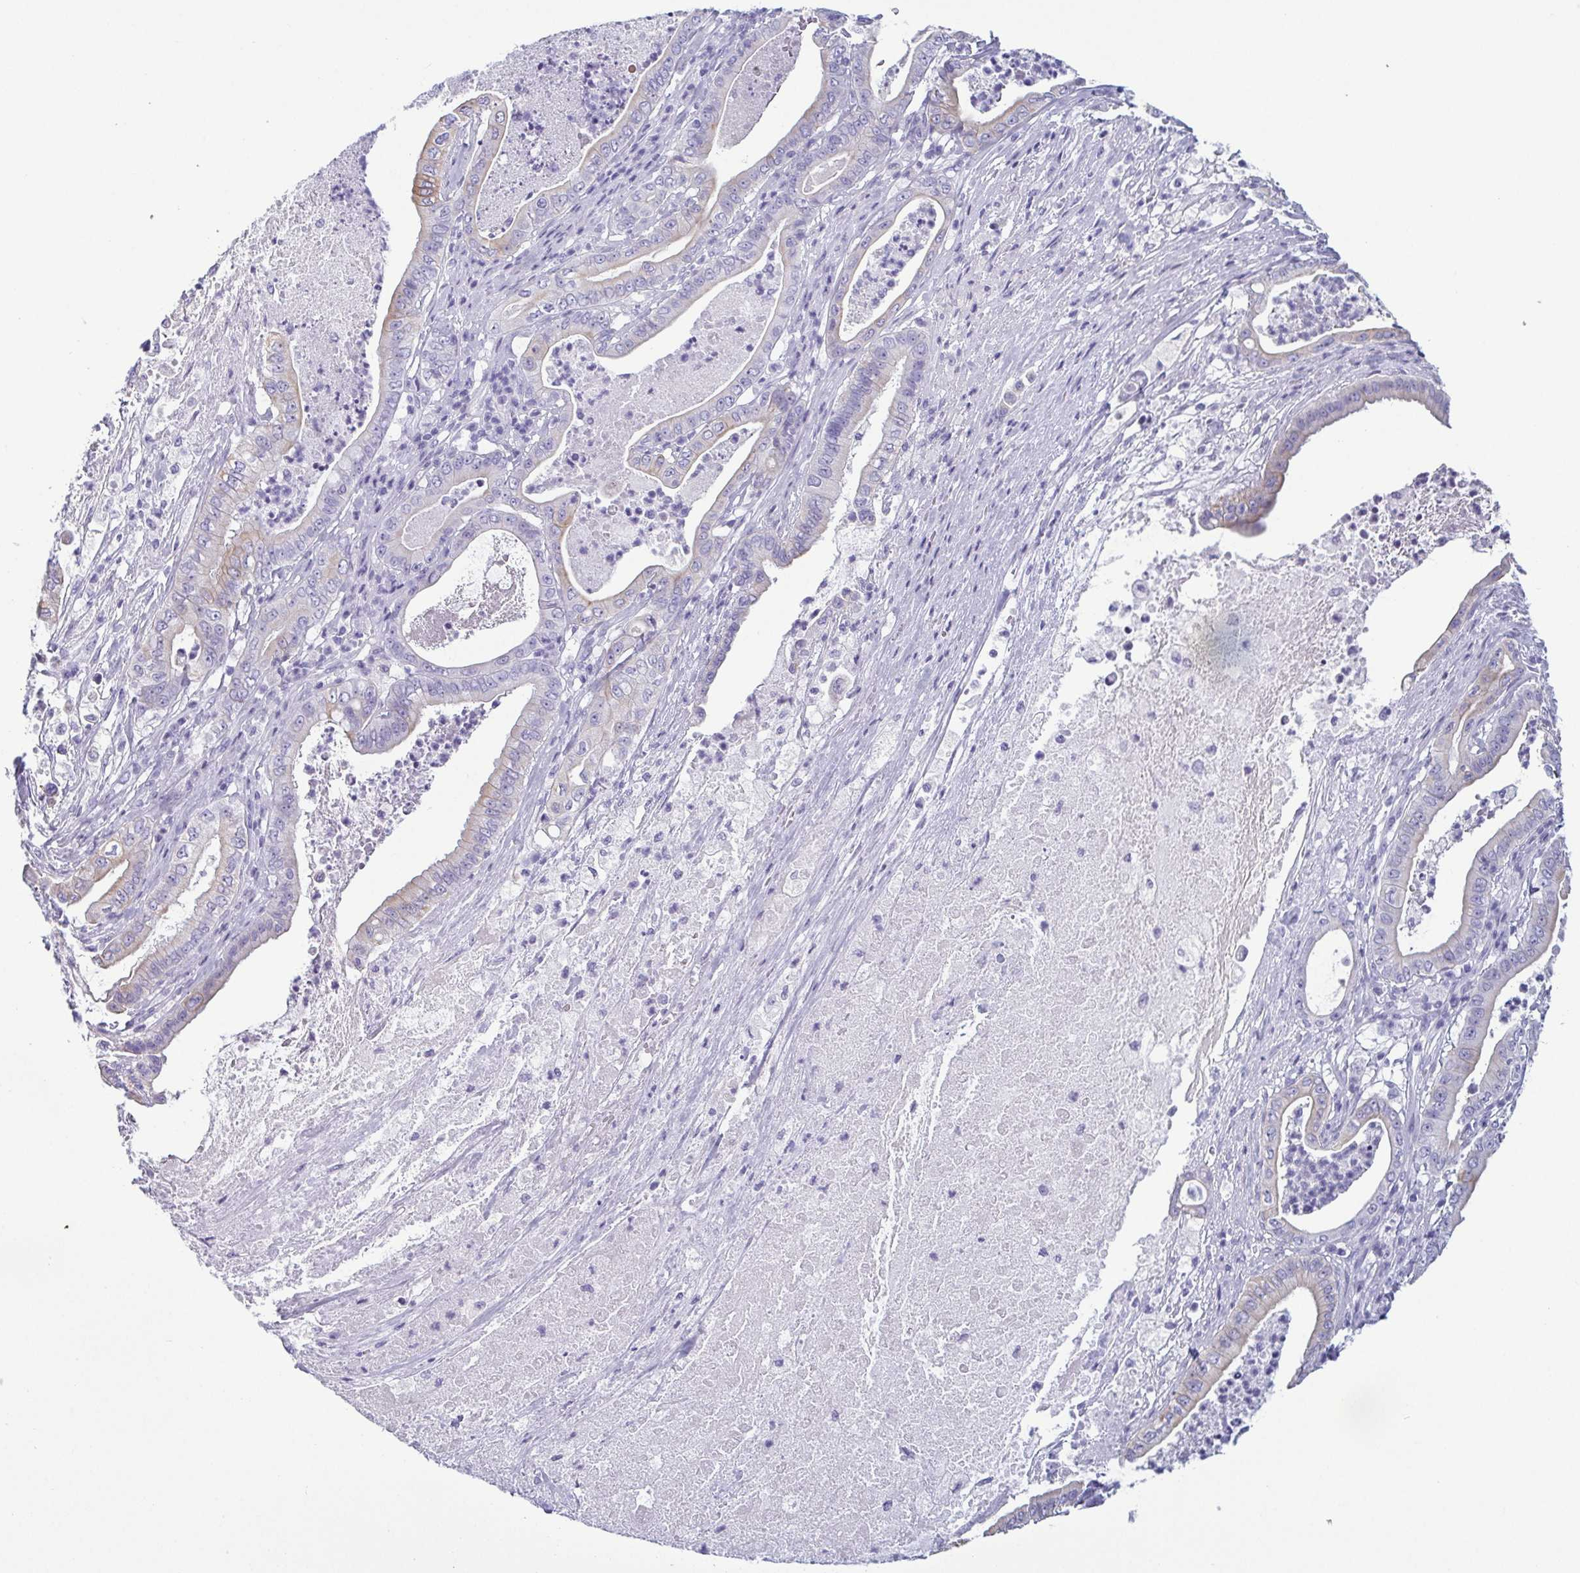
{"staining": {"intensity": "weak", "quantity": "<25%", "location": "cytoplasmic/membranous"}, "tissue": "pancreatic cancer", "cell_type": "Tumor cells", "image_type": "cancer", "snomed": [{"axis": "morphology", "description": "Adenocarcinoma, NOS"}, {"axis": "topography", "description": "Pancreas"}], "caption": "There is no significant positivity in tumor cells of pancreatic cancer.", "gene": "KRT10", "patient": {"sex": "male", "age": 71}}